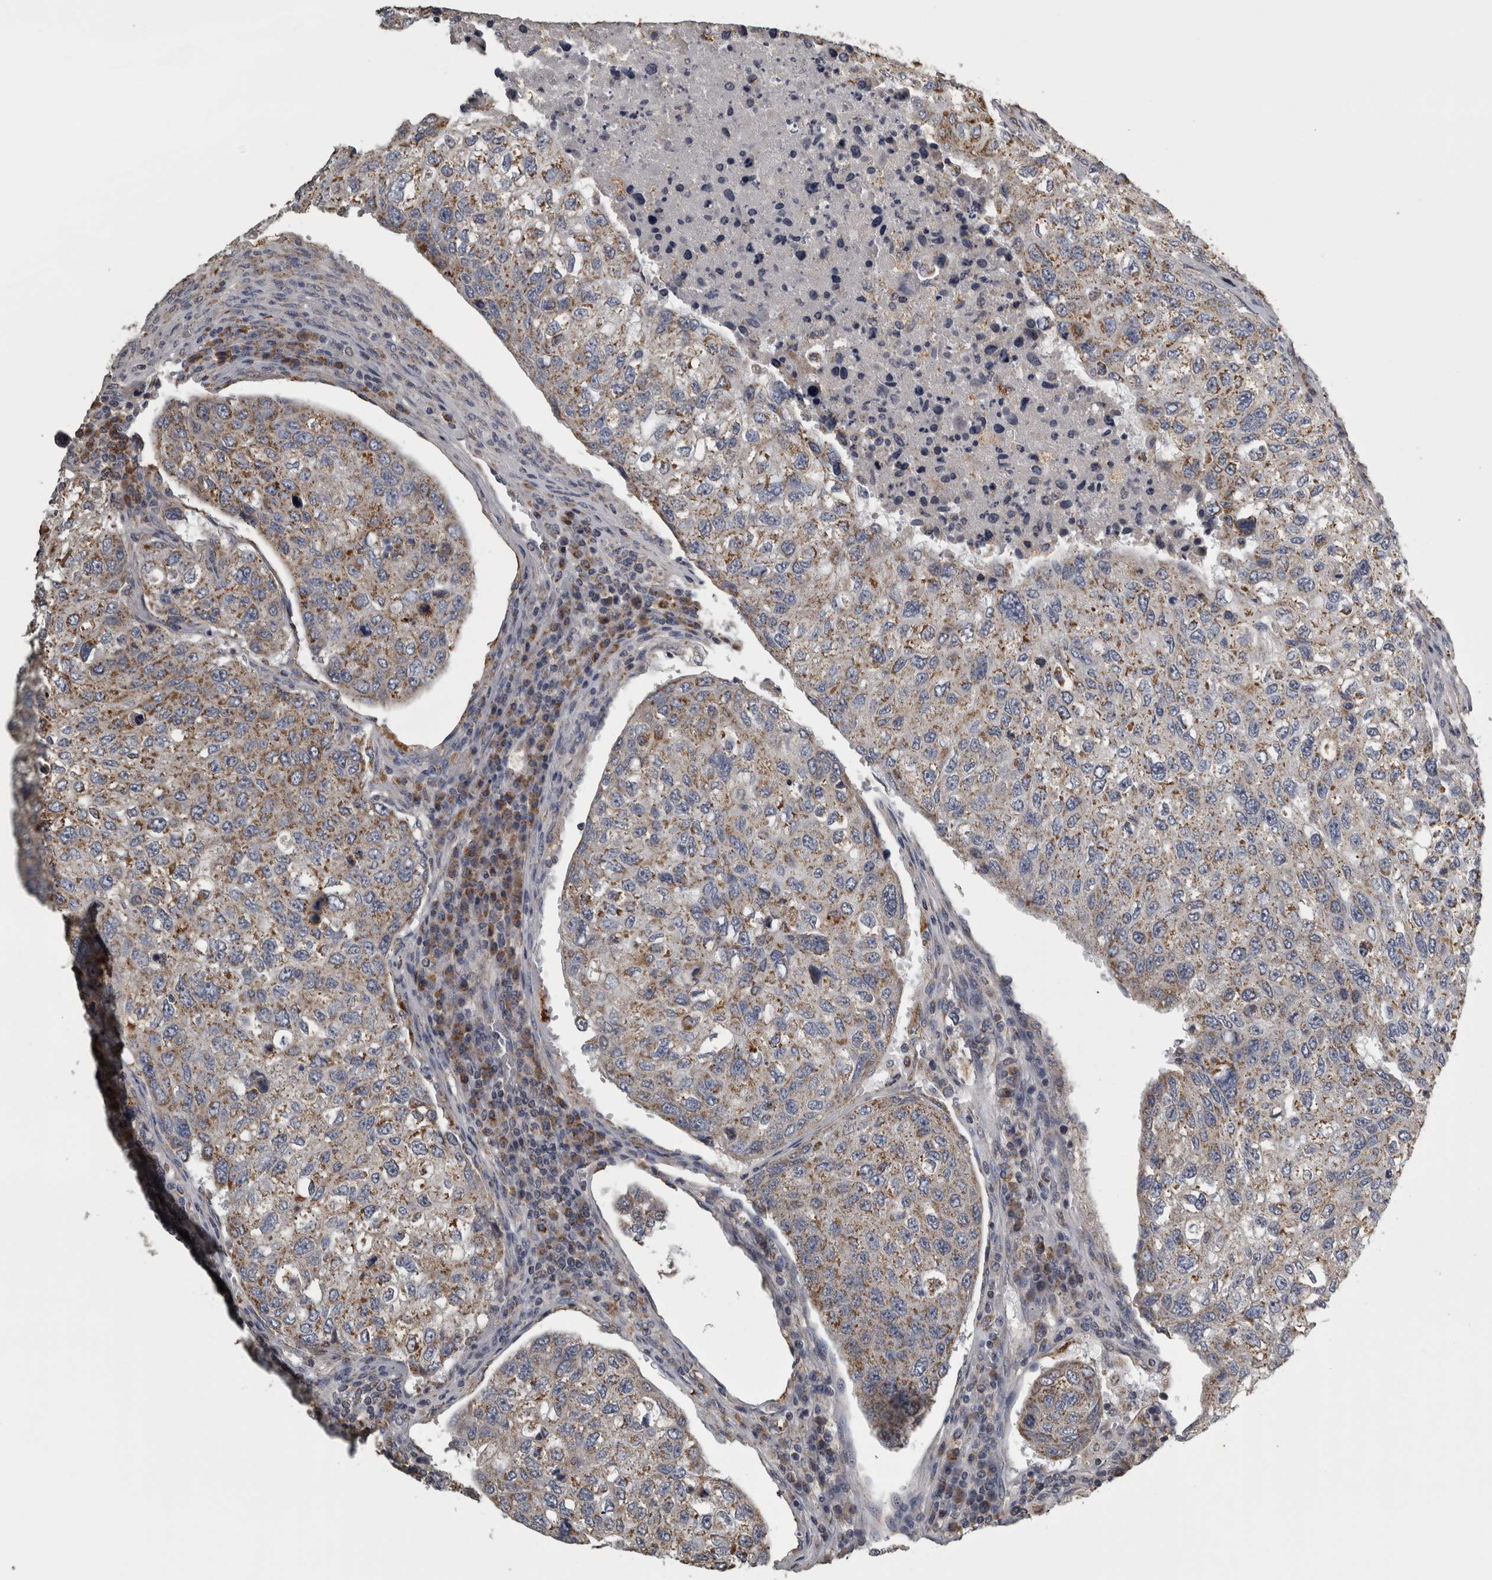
{"staining": {"intensity": "moderate", "quantity": "25%-75%", "location": "cytoplasmic/membranous"}, "tissue": "urothelial cancer", "cell_type": "Tumor cells", "image_type": "cancer", "snomed": [{"axis": "morphology", "description": "Urothelial carcinoma, High grade"}, {"axis": "topography", "description": "Lymph node"}, {"axis": "topography", "description": "Urinary bladder"}], "caption": "A medium amount of moderate cytoplasmic/membranous expression is appreciated in about 25%-75% of tumor cells in urothelial carcinoma (high-grade) tissue.", "gene": "FRK", "patient": {"sex": "male", "age": 51}}